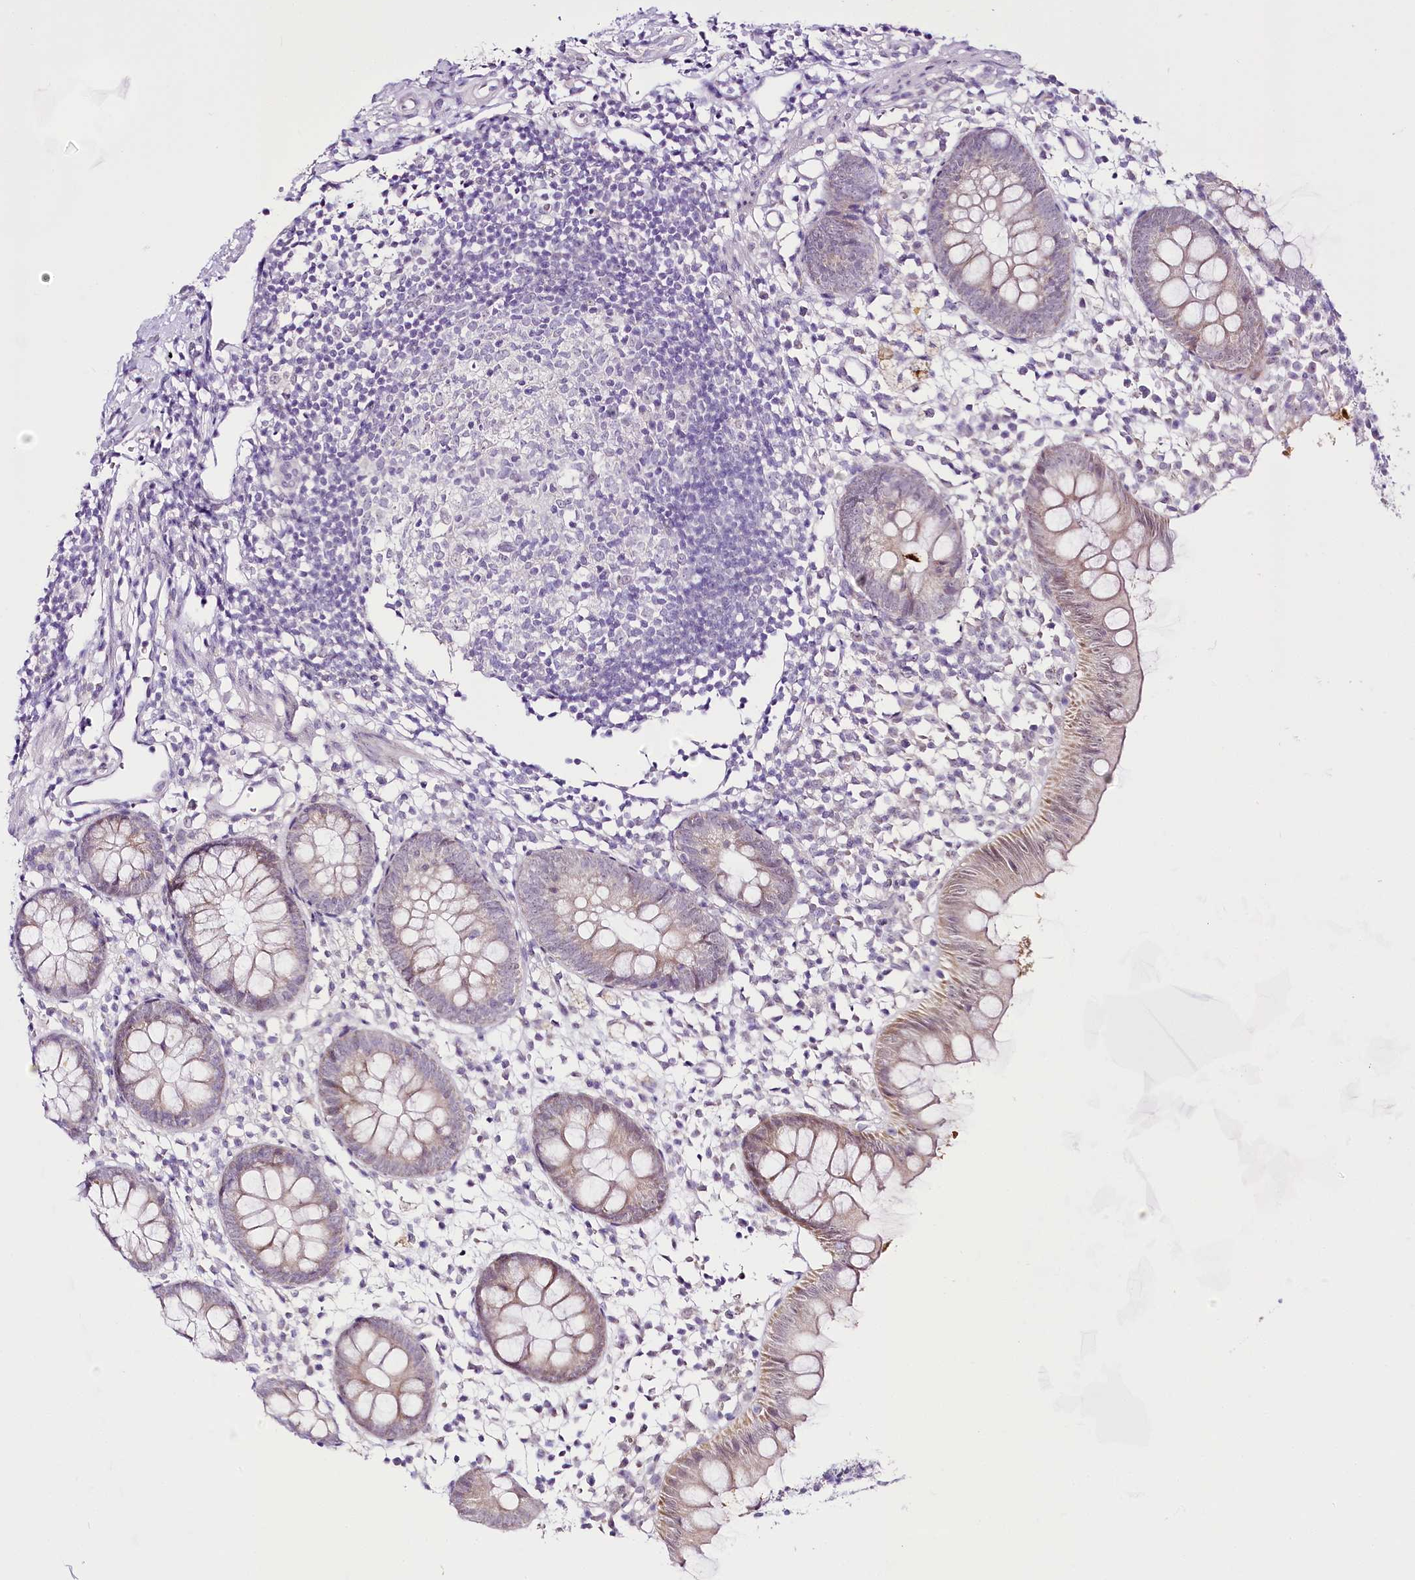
{"staining": {"intensity": "weak", "quantity": ">75%", "location": "cytoplasmic/membranous"}, "tissue": "appendix", "cell_type": "Glandular cells", "image_type": "normal", "snomed": [{"axis": "morphology", "description": "Normal tissue, NOS"}, {"axis": "topography", "description": "Appendix"}], "caption": "Immunohistochemistry (IHC) staining of benign appendix, which demonstrates low levels of weak cytoplasmic/membranous expression in about >75% of glandular cells indicating weak cytoplasmic/membranous protein expression. The staining was performed using DAB (3,3'-diaminobenzidine) (brown) for protein detection and nuclei were counterstained in hematoxylin (blue).", "gene": "CCDC30", "patient": {"sex": "female", "age": 20}}